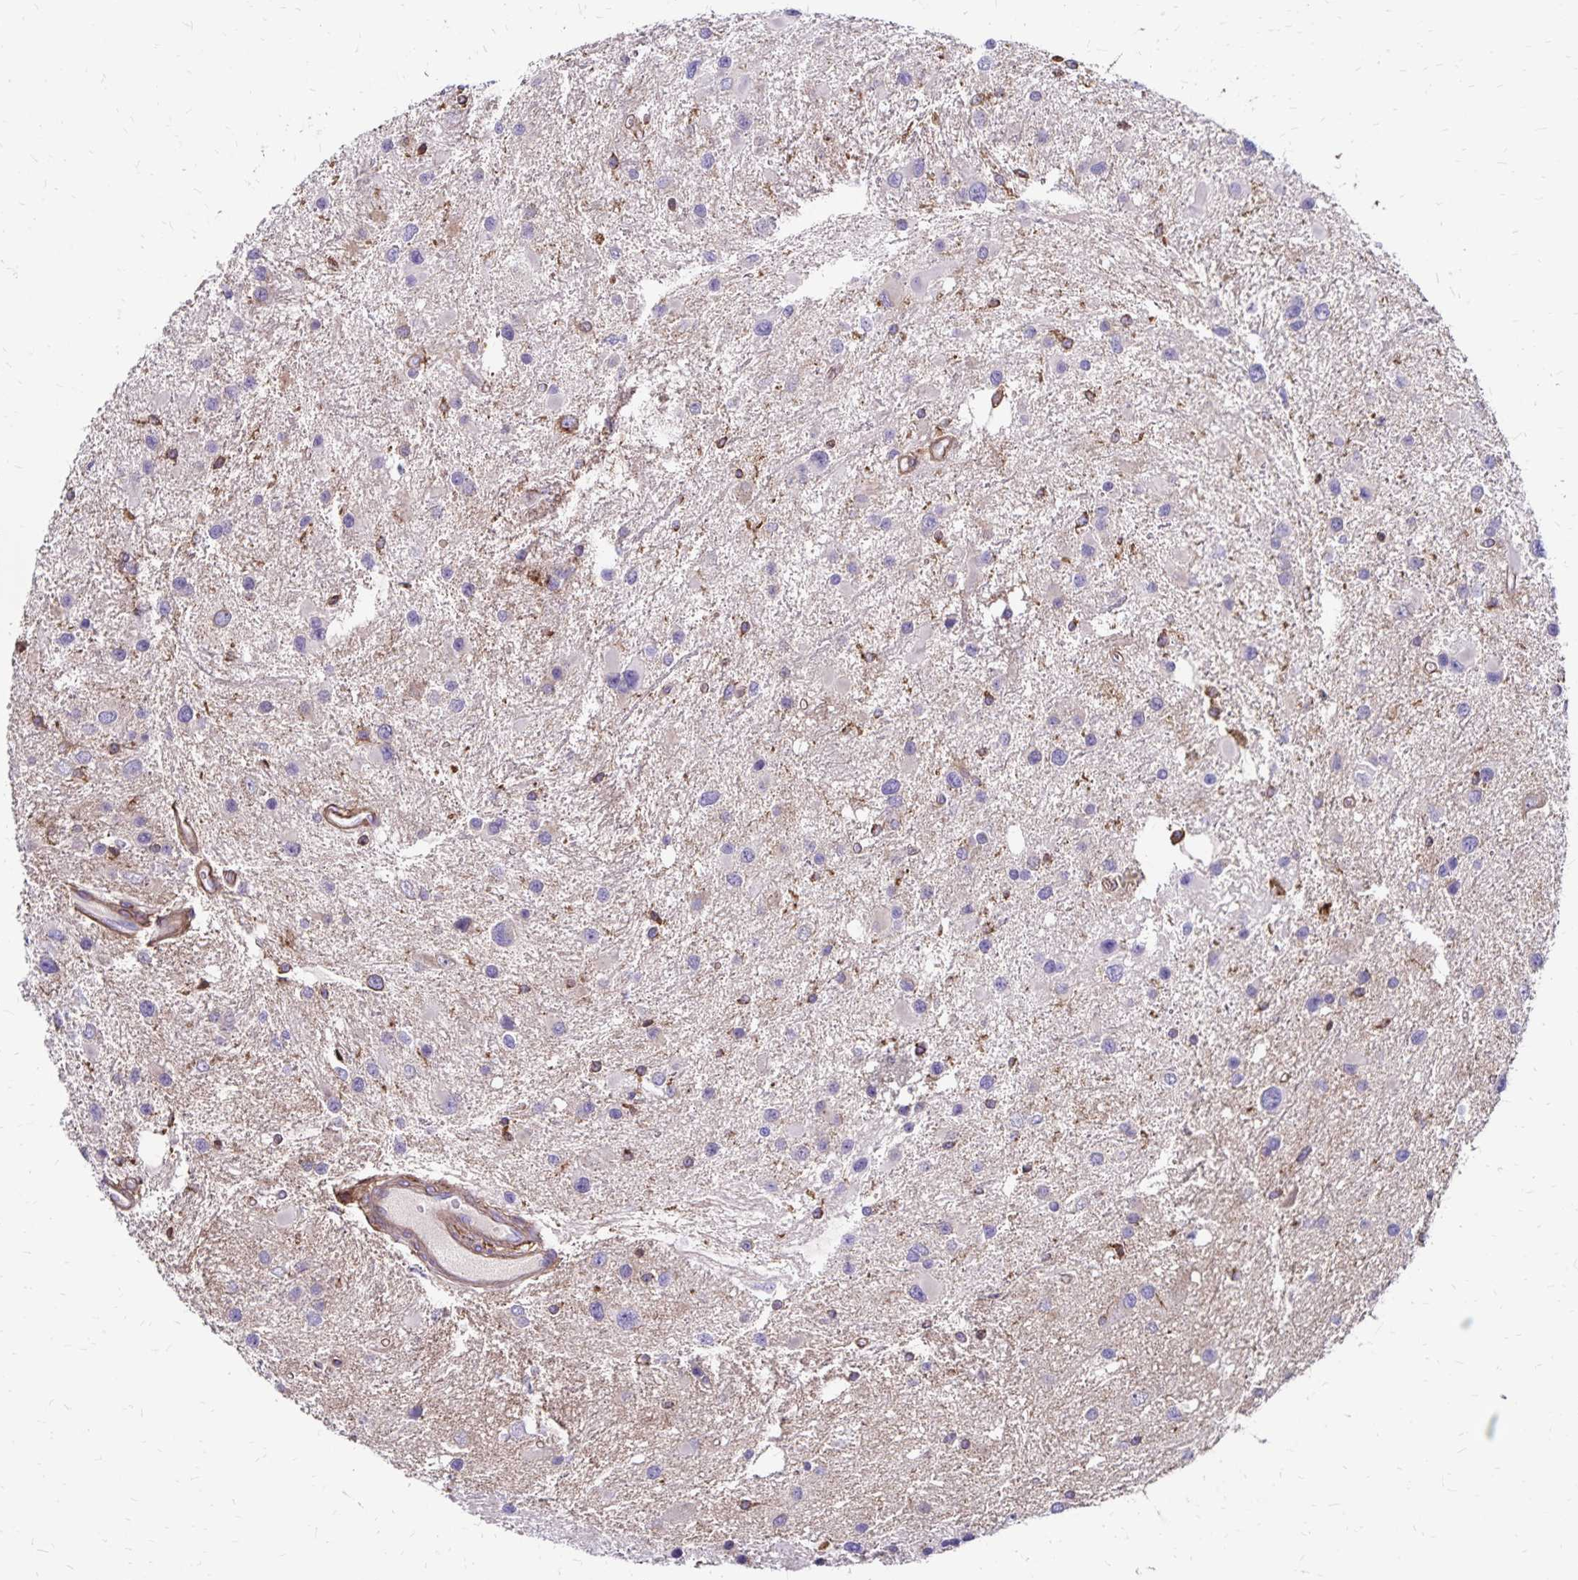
{"staining": {"intensity": "negative", "quantity": "none", "location": "none"}, "tissue": "glioma", "cell_type": "Tumor cells", "image_type": "cancer", "snomed": [{"axis": "morphology", "description": "Glioma, malignant, Low grade"}, {"axis": "topography", "description": "Brain"}], "caption": "Tumor cells are negative for brown protein staining in glioma.", "gene": "TNS3", "patient": {"sex": "female", "age": 32}}